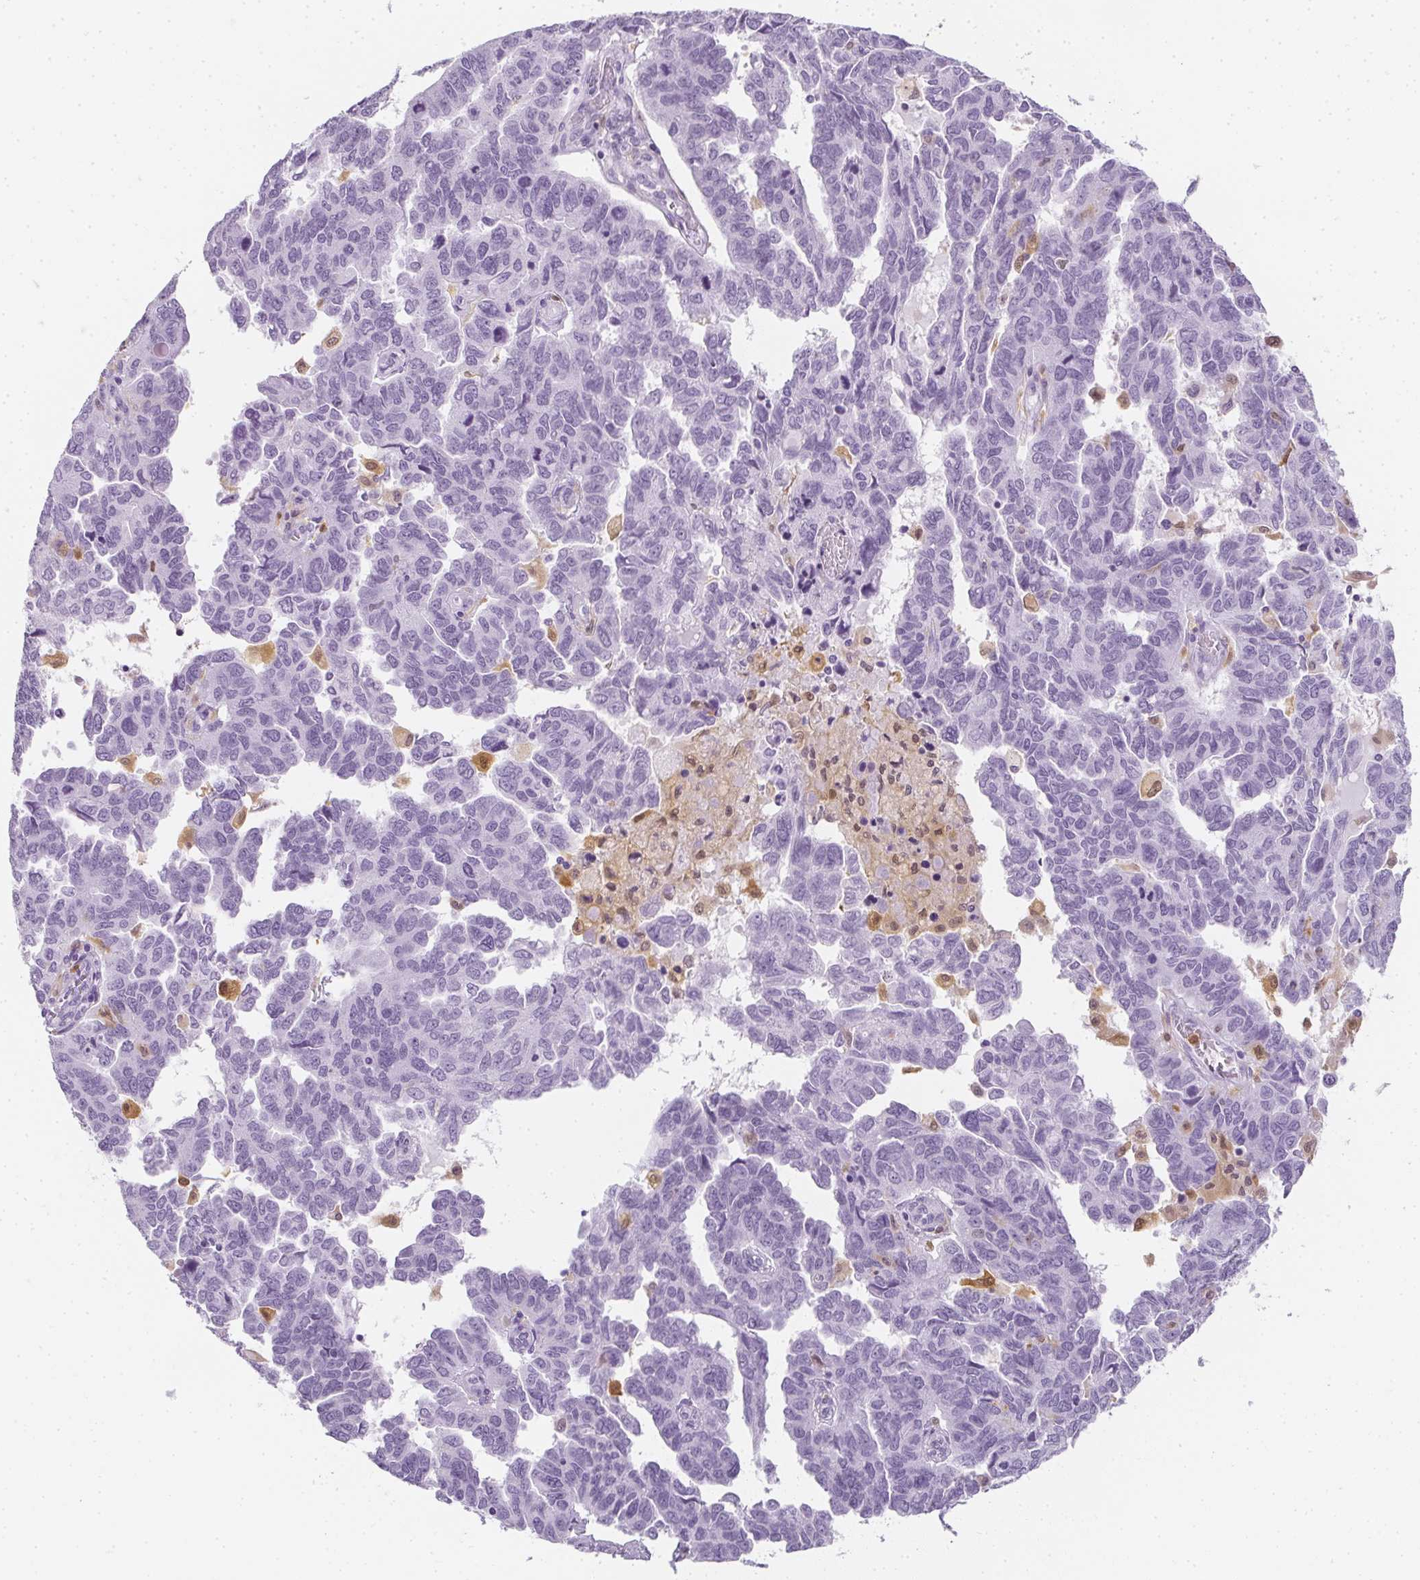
{"staining": {"intensity": "negative", "quantity": "none", "location": "none"}, "tissue": "ovarian cancer", "cell_type": "Tumor cells", "image_type": "cancer", "snomed": [{"axis": "morphology", "description": "Cystadenocarcinoma, serous, NOS"}, {"axis": "topography", "description": "Ovary"}], "caption": "Image shows no protein staining in tumor cells of serous cystadenocarcinoma (ovarian) tissue. (Immunohistochemistry, brightfield microscopy, high magnification).", "gene": "HK3", "patient": {"sex": "female", "age": 64}}